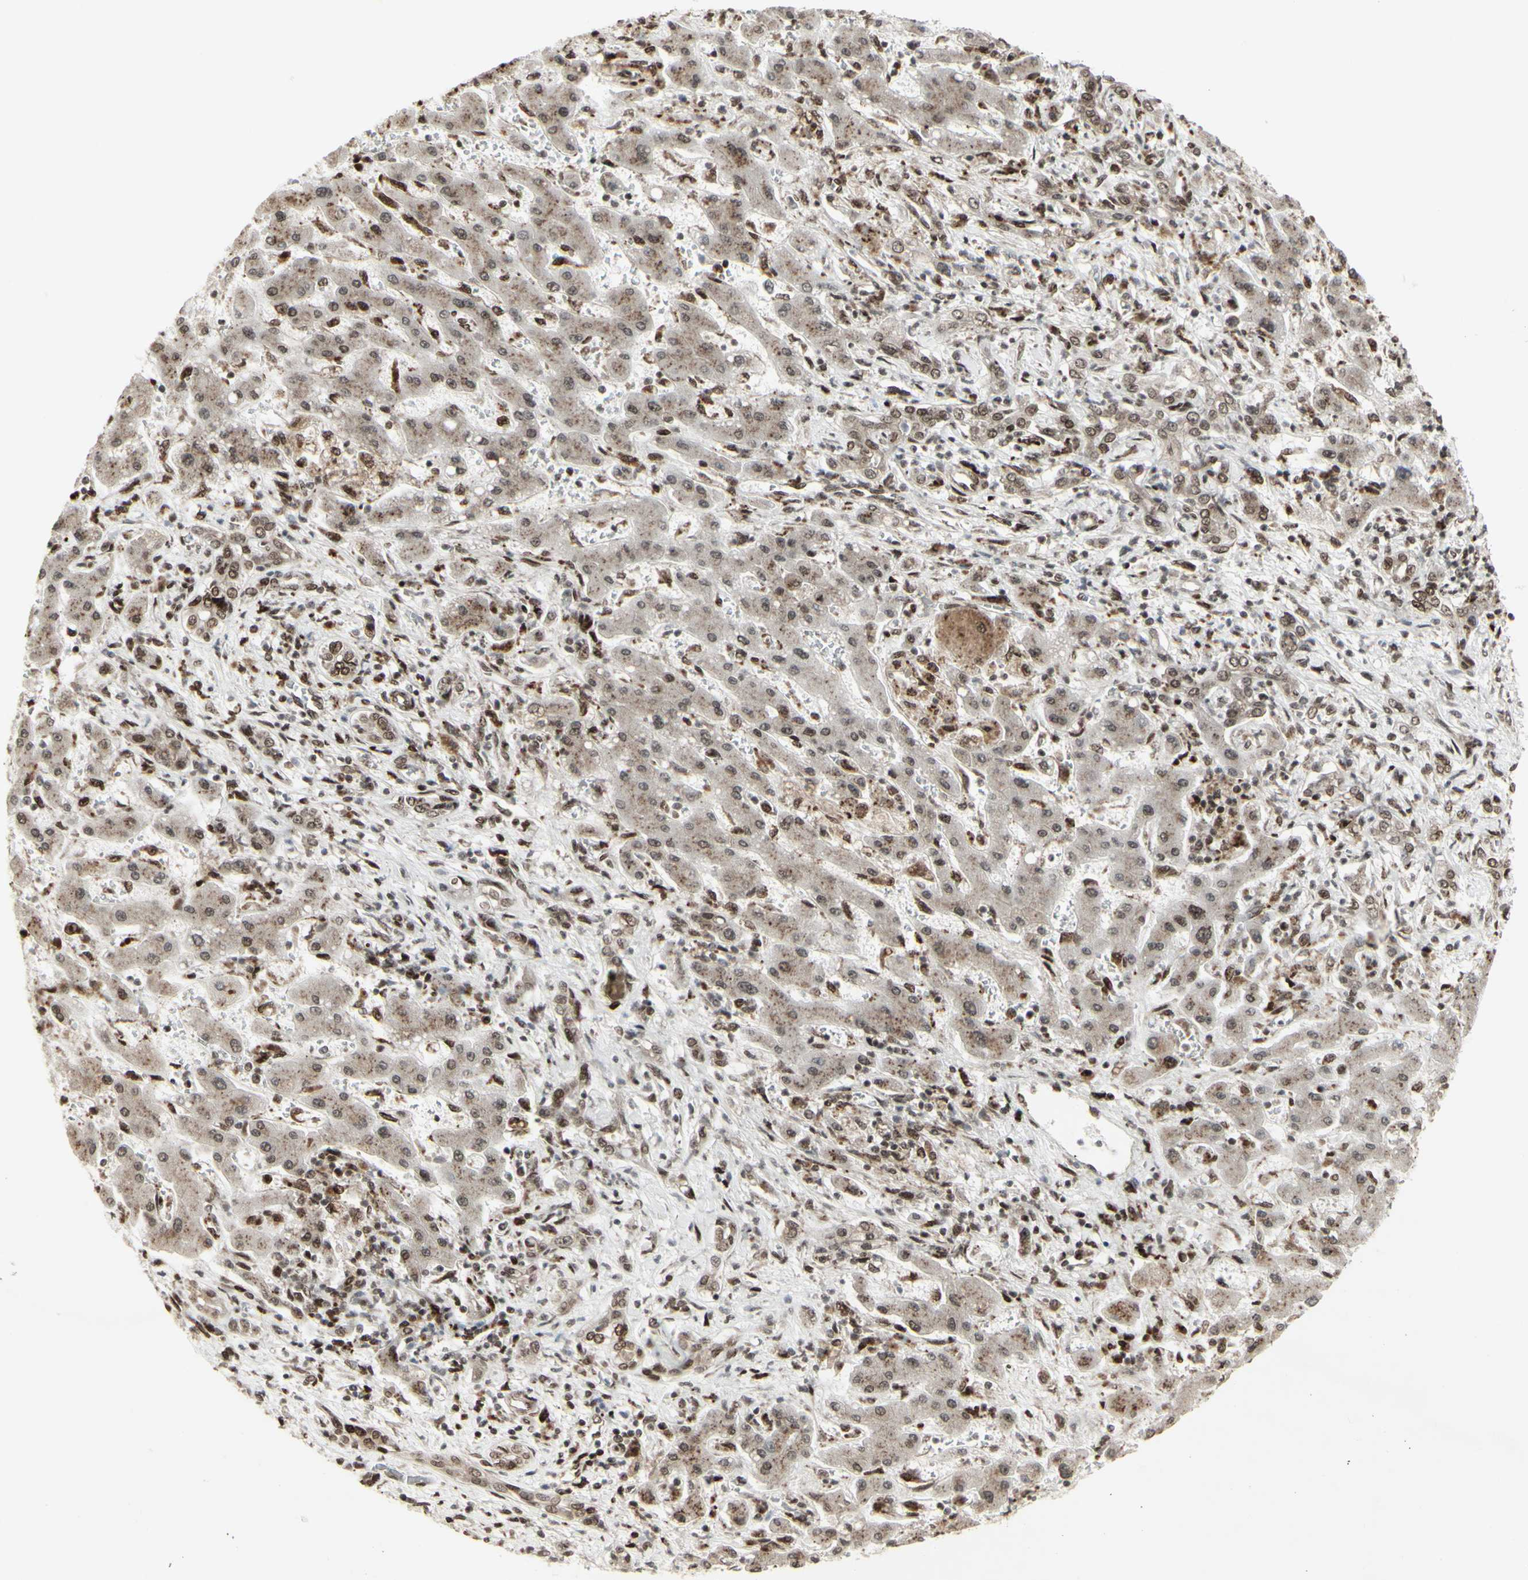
{"staining": {"intensity": "moderate", "quantity": ">75%", "location": "cytoplasmic/membranous,nuclear"}, "tissue": "liver cancer", "cell_type": "Tumor cells", "image_type": "cancer", "snomed": [{"axis": "morphology", "description": "Cholangiocarcinoma"}, {"axis": "topography", "description": "Liver"}], "caption": "A micrograph of human liver cancer (cholangiocarcinoma) stained for a protein displays moderate cytoplasmic/membranous and nuclear brown staining in tumor cells.", "gene": "CBX1", "patient": {"sex": "male", "age": 50}}